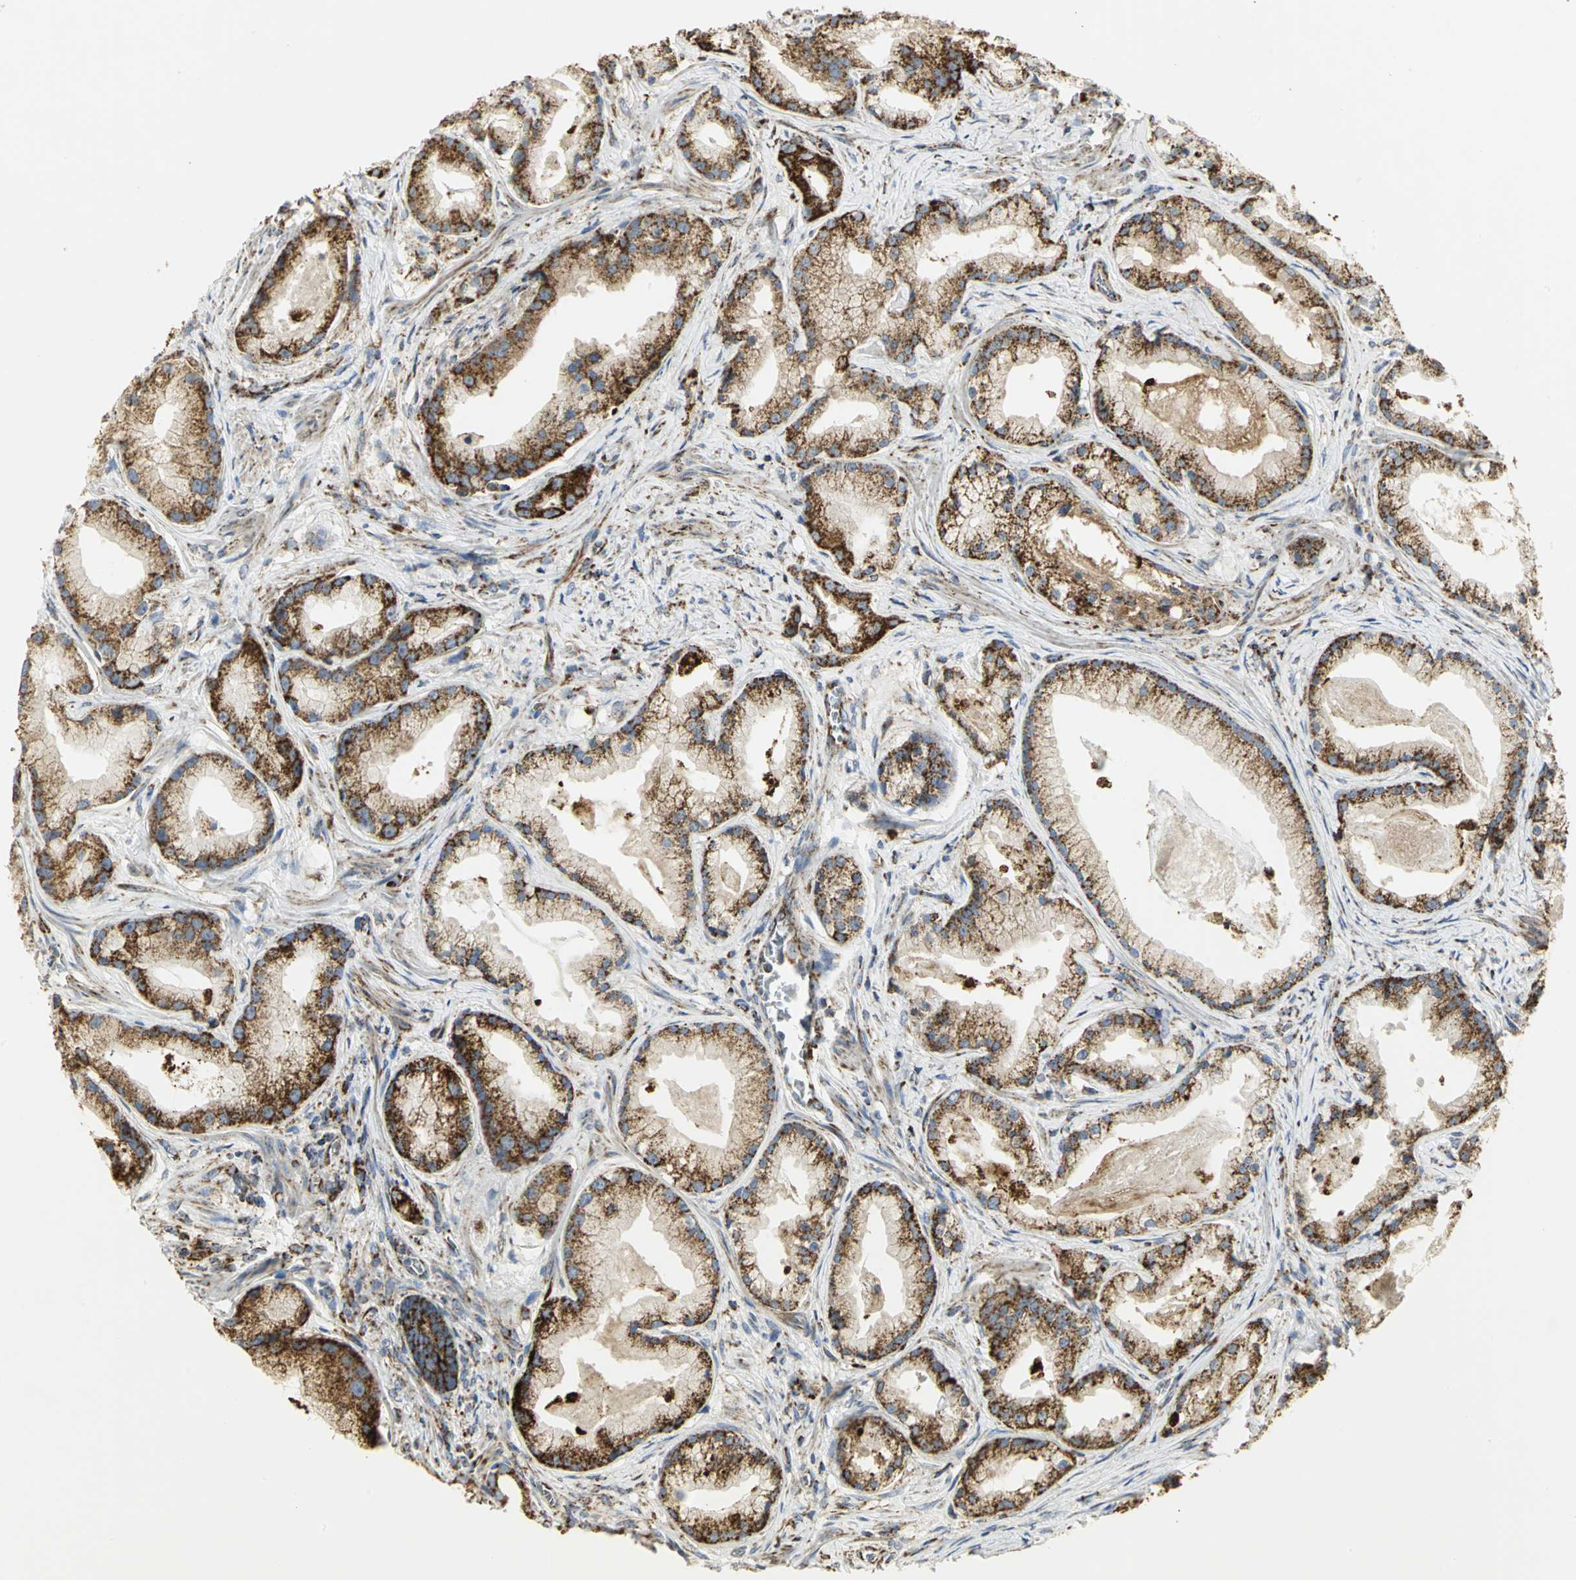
{"staining": {"intensity": "strong", "quantity": ">75%", "location": "cytoplasmic/membranous"}, "tissue": "prostate cancer", "cell_type": "Tumor cells", "image_type": "cancer", "snomed": [{"axis": "morphology", "description": "Adenocarcinoma, Low grade"}, {"axis": "topography", "description": "Prostate"}], "caption": "Protein expression by immunohistochemistry displays strong cytoplasmic/membranous staining in about >75% of tumor cells in prostate cancer. (DAB (3,3'-diaminobenzidine) IHC with brightfield microscopy, high magnification).", "gene": "VDAC1", "patient": {"sex": "male", "age": 59}}